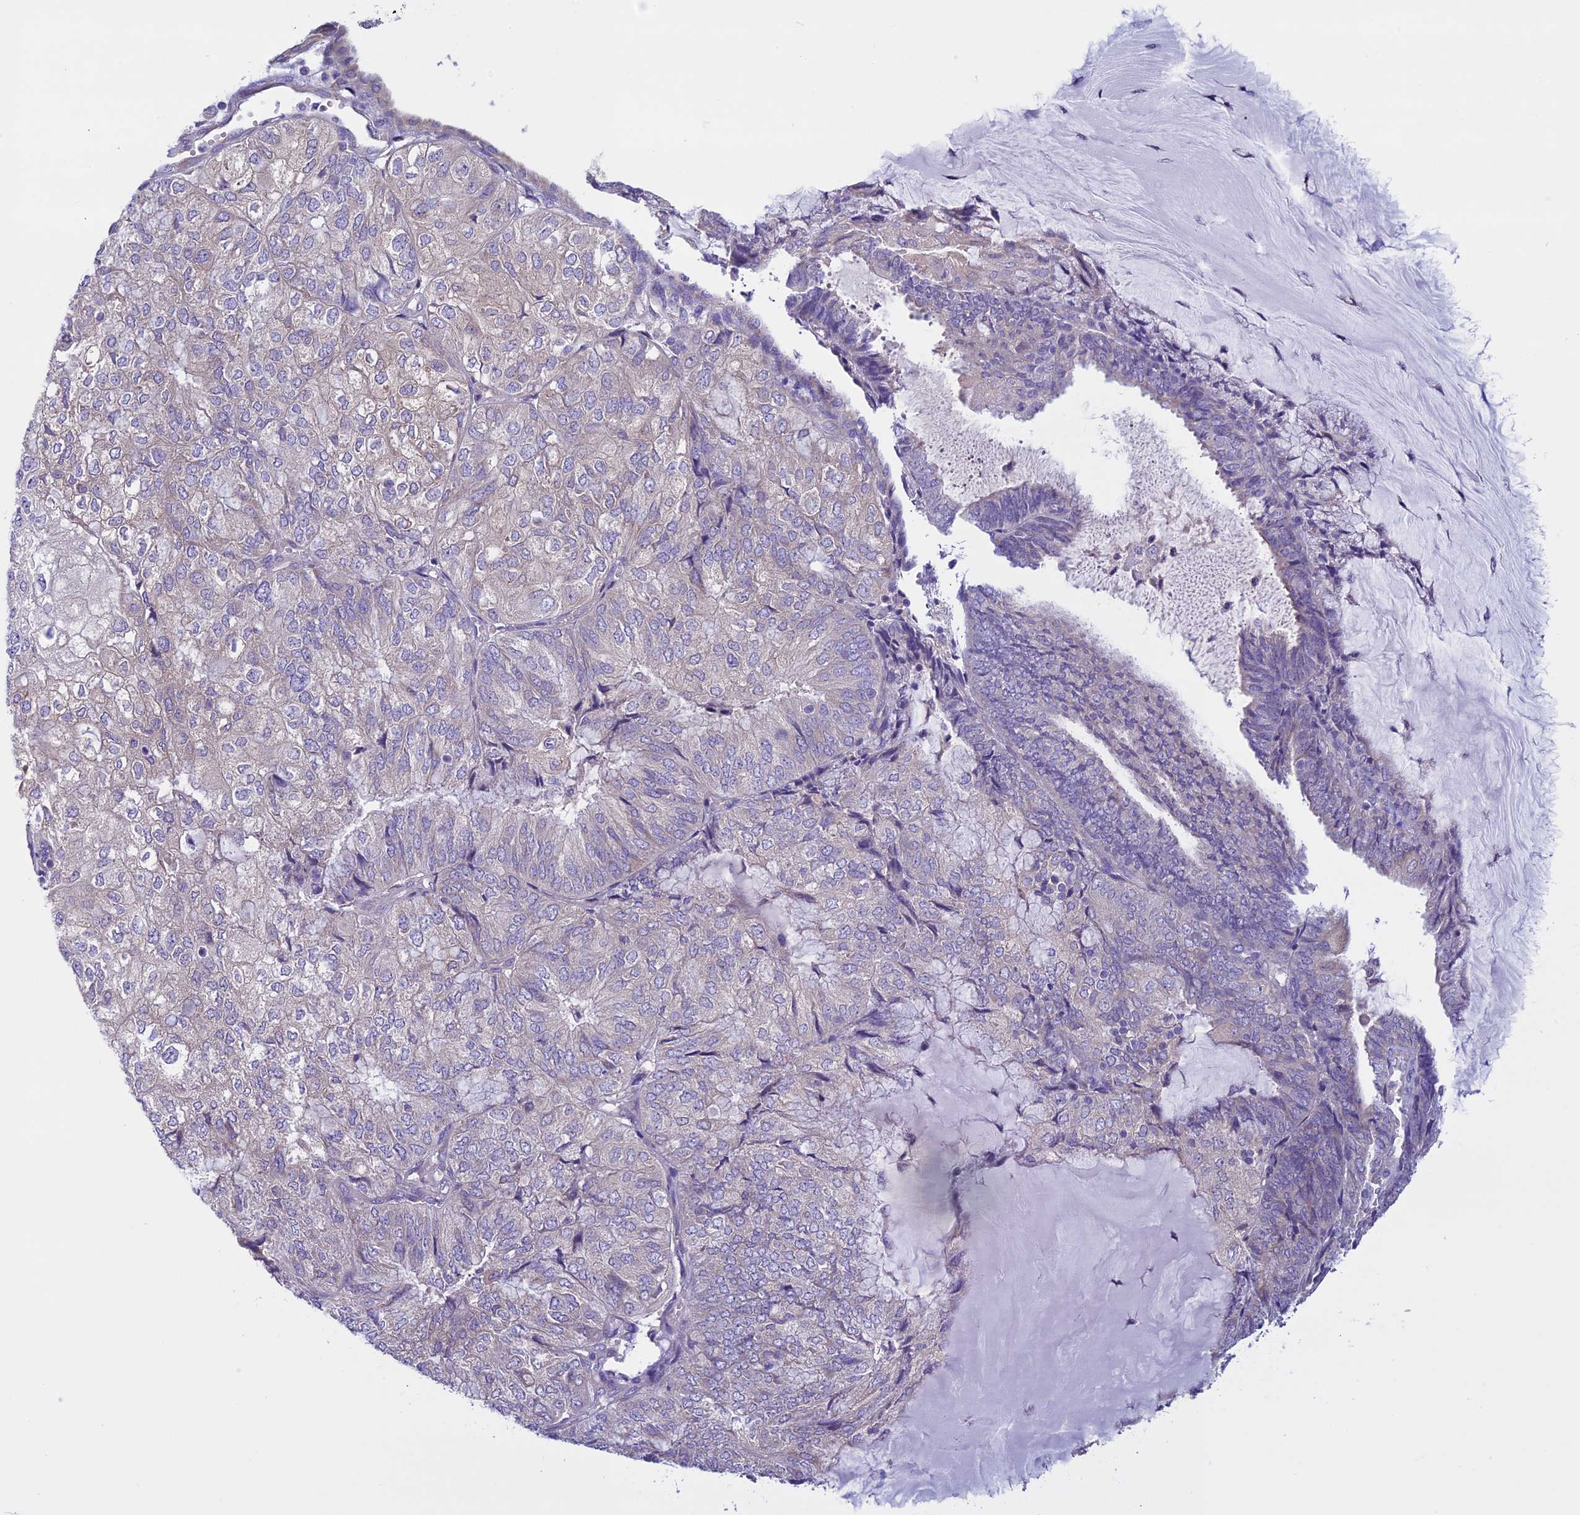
{"staining": {"intensity": "weak", "quantity": "<25%", "location": "cytoplasmic/membranous"}, "tissue": "endometrial cancer", "cell_type": "Tumor cells", "image_type": "cancer", "snomed": [{"axis": "morphology", "description": "Adenocarcinoma, NOS"}, {"axis": "topography", "description": "Endometrium"}], "caption": "The photomicrograph shows no staining of tumor cells in endometrial adenocarcinoma. The staining is performed using DAB (3,3'-diaminobenzidine) brown chromogen with nuclei counter-stained in using hematoxylin.", "gene": "DCTN5", "patient": {"sex": "female", "age": 81}}